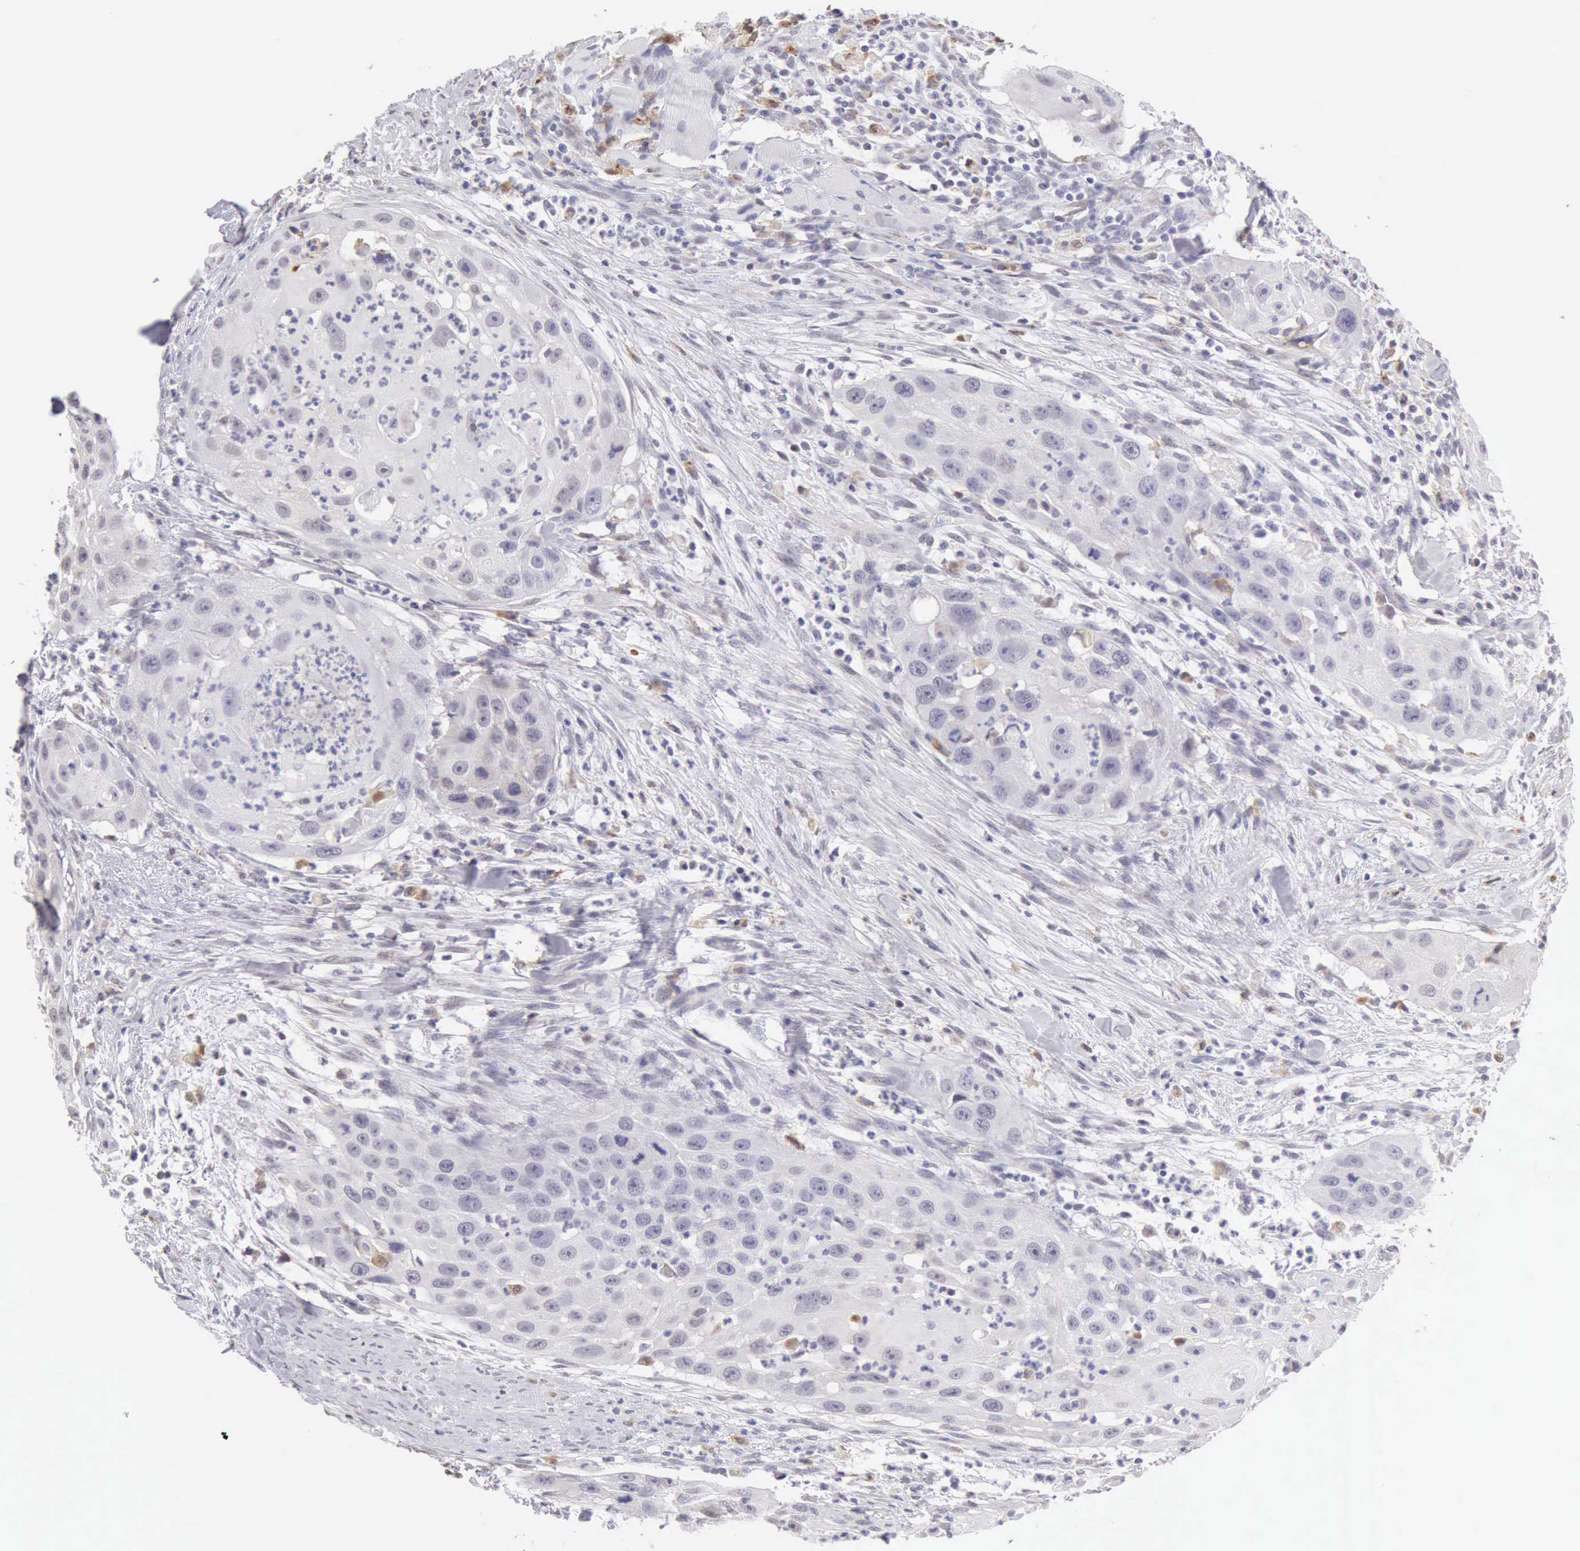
{"staining": {"intensity": "weak", "quantity": "<25%", "location": "cytoplasmic/membranous"}, "tissue": "head and neck cancer", "cell_type": "Tumor cells", "image_type": "cancer", "snomed": [{"axis": "morphology", "description": "Squamous cell carcinoma, NOS"}, {"axis": "topography", "description": "Head-Neck"}], "caption": "Tumor cells are negative for brown protein staining in head and neck cancer (squamous cell carcinoma). The staining is performed using DAB brown chromogen with nuclei counter-stained in using hematoxylin.", "gene": "RNASE1", "patient": {"sex": "male", "age": 64}}